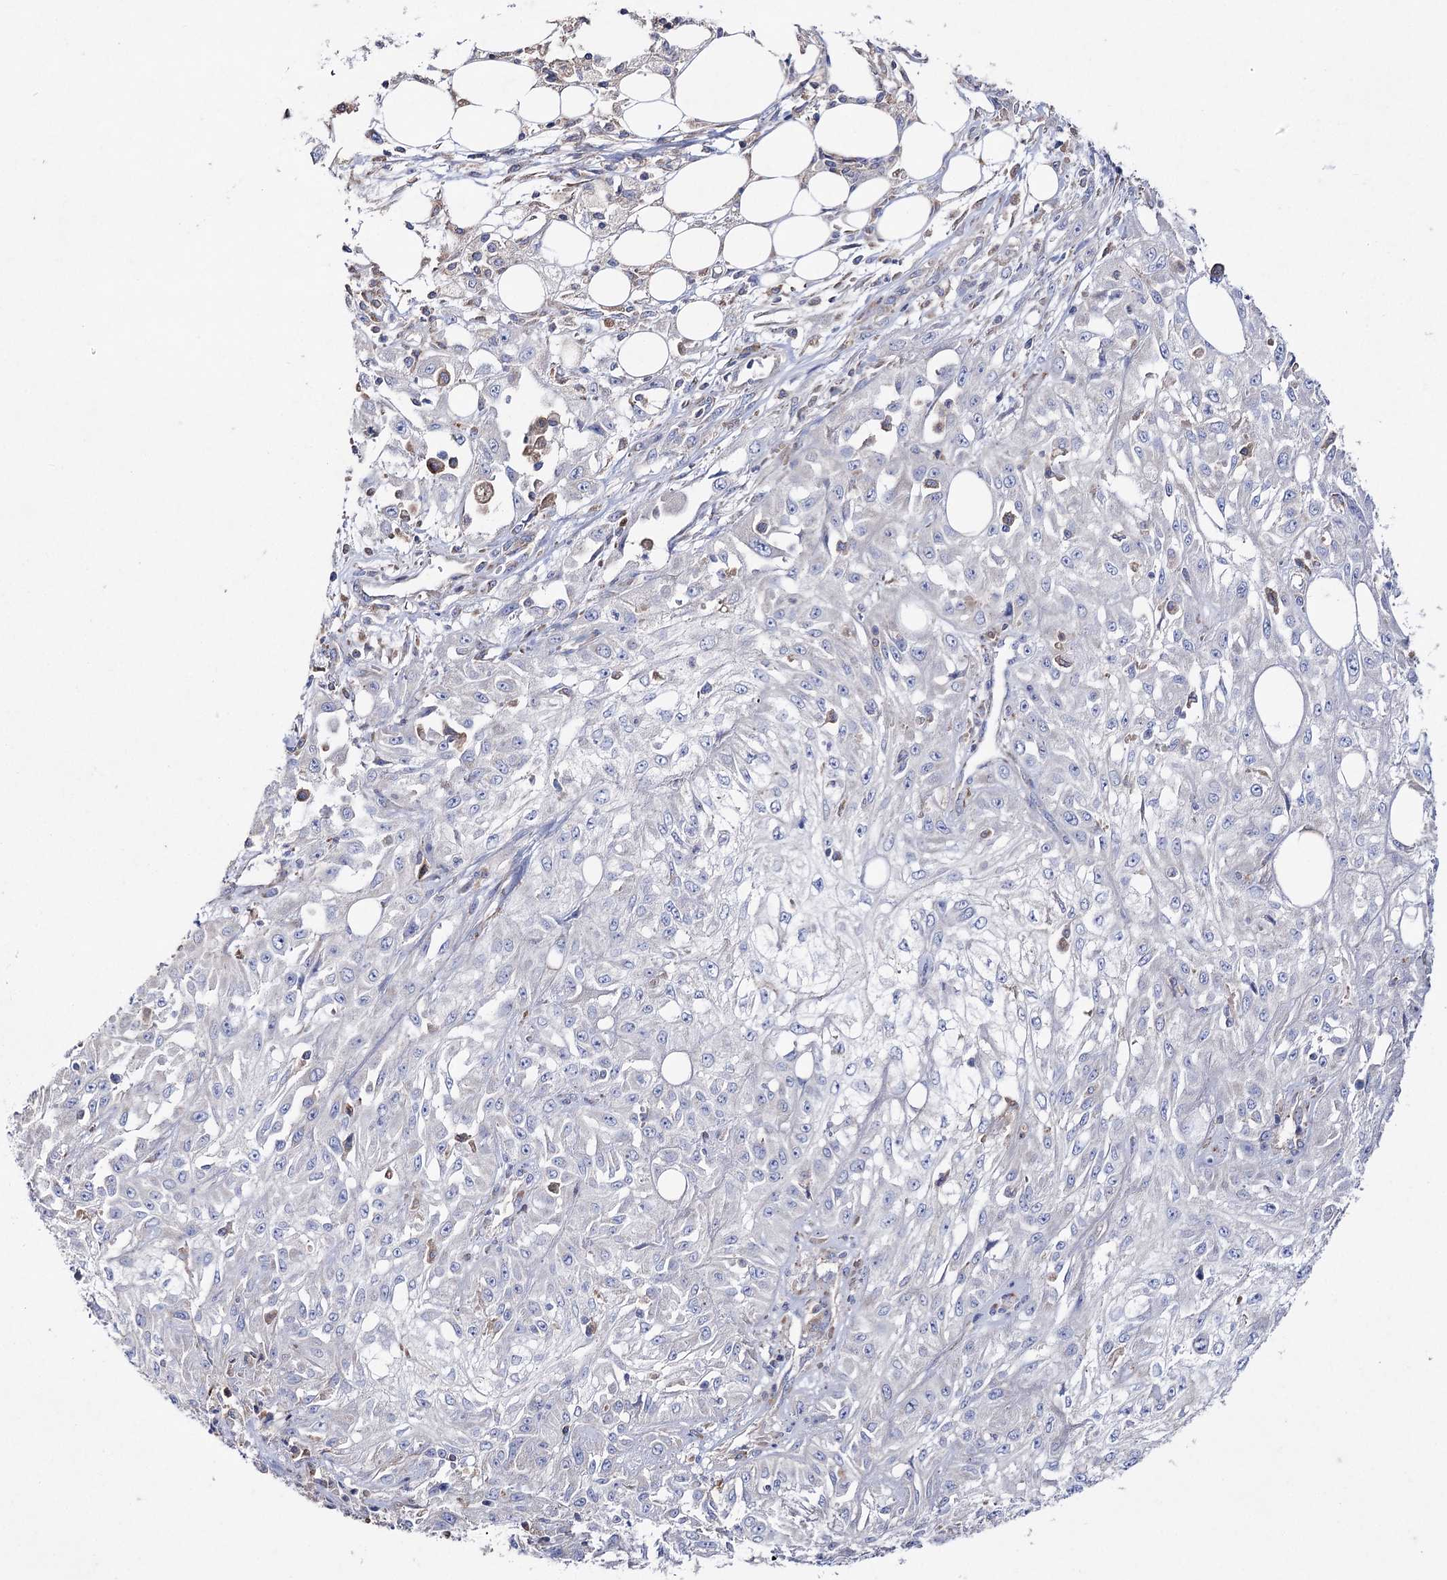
{"staining": {"intensity": "negative", "quantity": "none", "location": "none"}, "tissue": "skin cancer", "cell_type": "Tumor cells", "image_type": "cancer", "snomed": [{"axis": "morphology", "description": "Squamous cell carcinoma, NOS"}, {"axis": "morphology", "description": "Squamous cell carcinoma, metastatic, NOS"}, {"axis": "topography", "description": "Skin"}, {"axis": "topography", "description": "Lymph node"}], "caption": "Immunohistochemistry (IHC) histopathology image of squamous cell carcinoma (skin) stained for a protein (brown), which displays no expression in tumor cells. The staining was performed using DAB (3,3'-diaminobenzidine) to visualize the protein expression in brown, while the nuclei were stained in blue with hematoxylin (Magnification: 20x).", "gene": "NAGLU", "patient": {"sex": "male", "age": 75}}